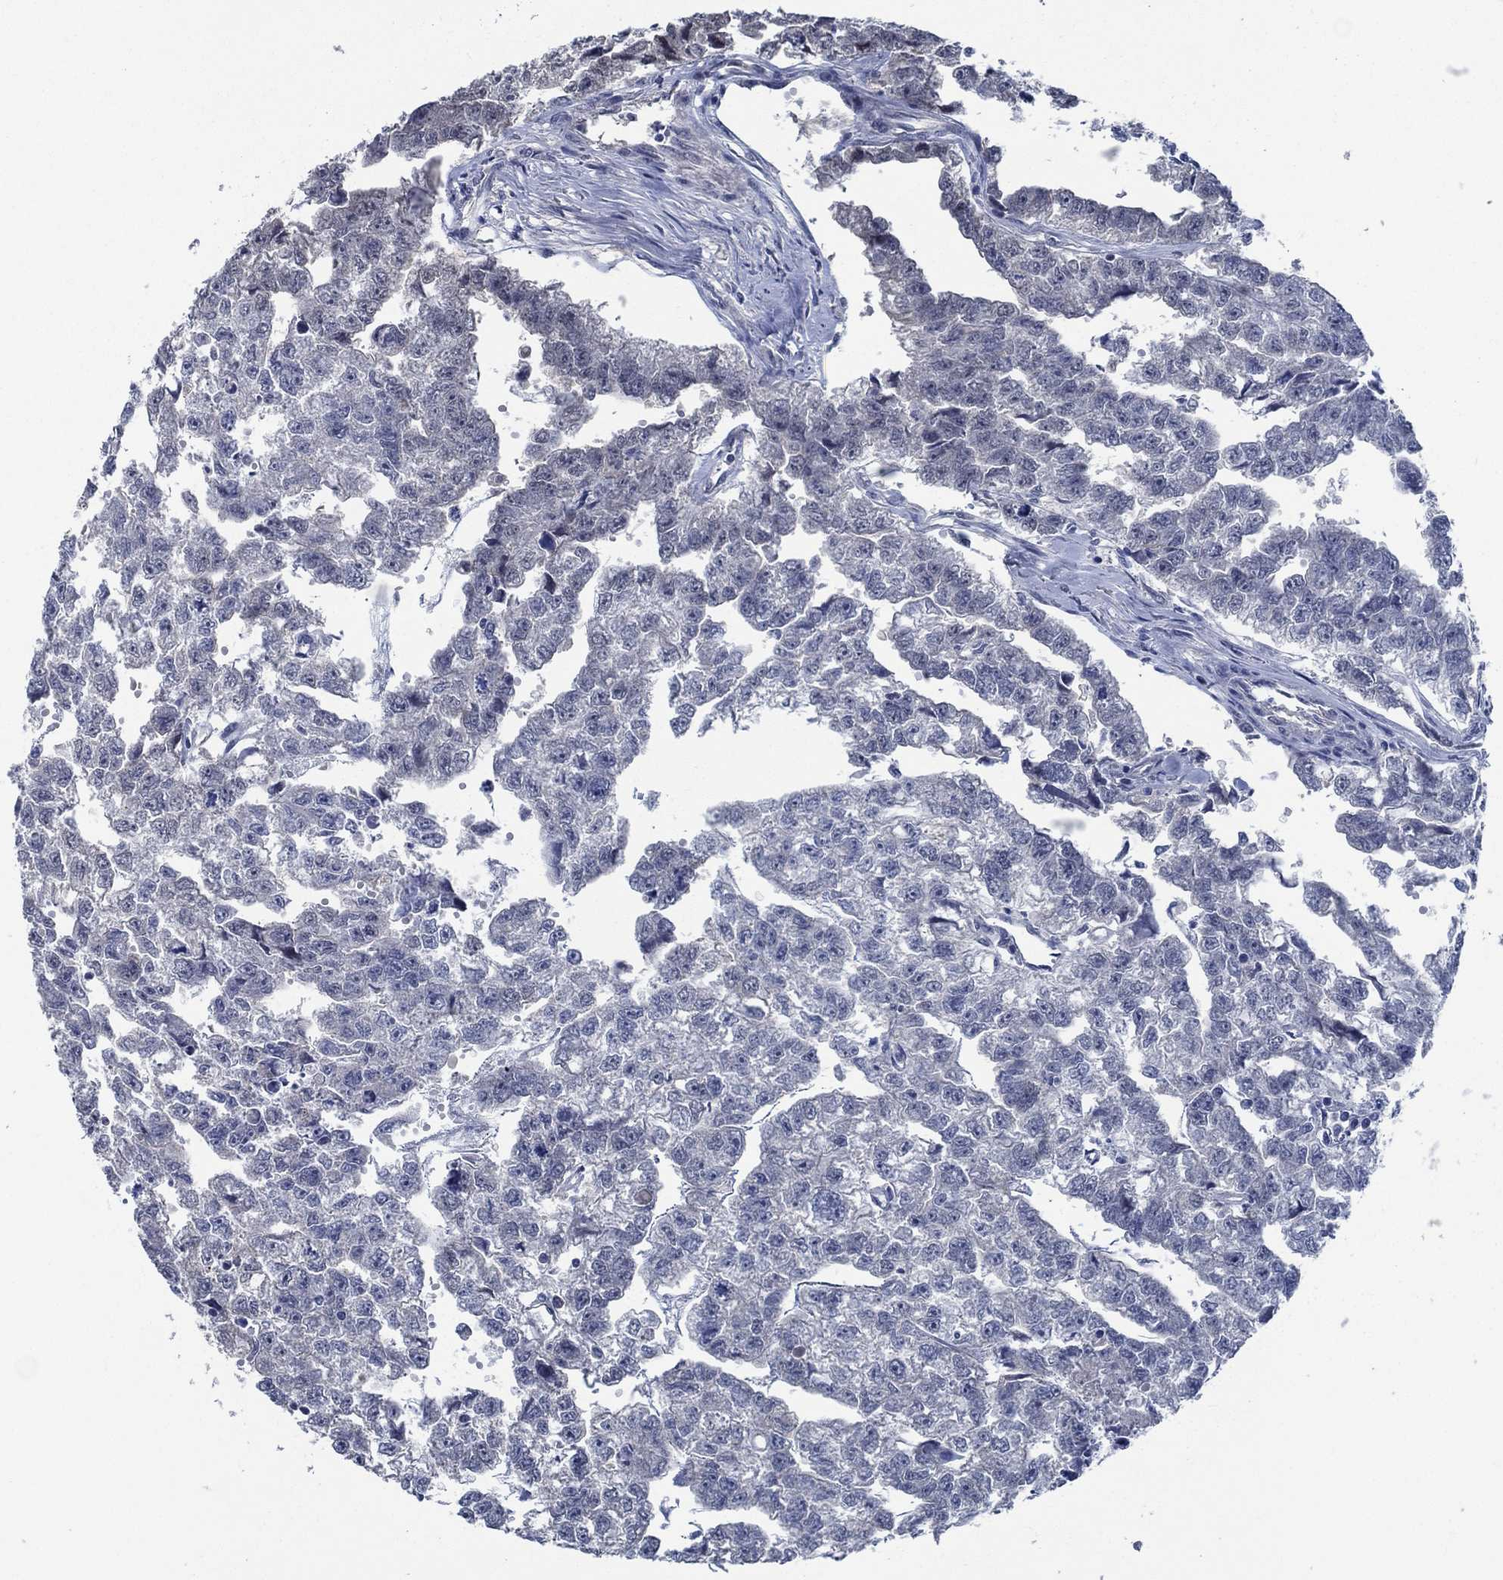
{"staining": {"intensity": "negative", "quantity": "none", "location": "none"}, "tissue": "testis cancer", "cell_type": "Tumor cells", "image_type": "cancer", "snomed": [{"axis": "morphology", "description": "Carcinoma, Embryonal, NOS"}, {"axis": "morphology", "description": "Teratoma, malignant, NOS"}, {"axis": "topography", "description": "Testis"}], "caption": "A photomicrograph of human testis cancer is negative for staining in tumor cells.", "gene": "OBSCN", "patient": {"sex": "male", "age": 44}}